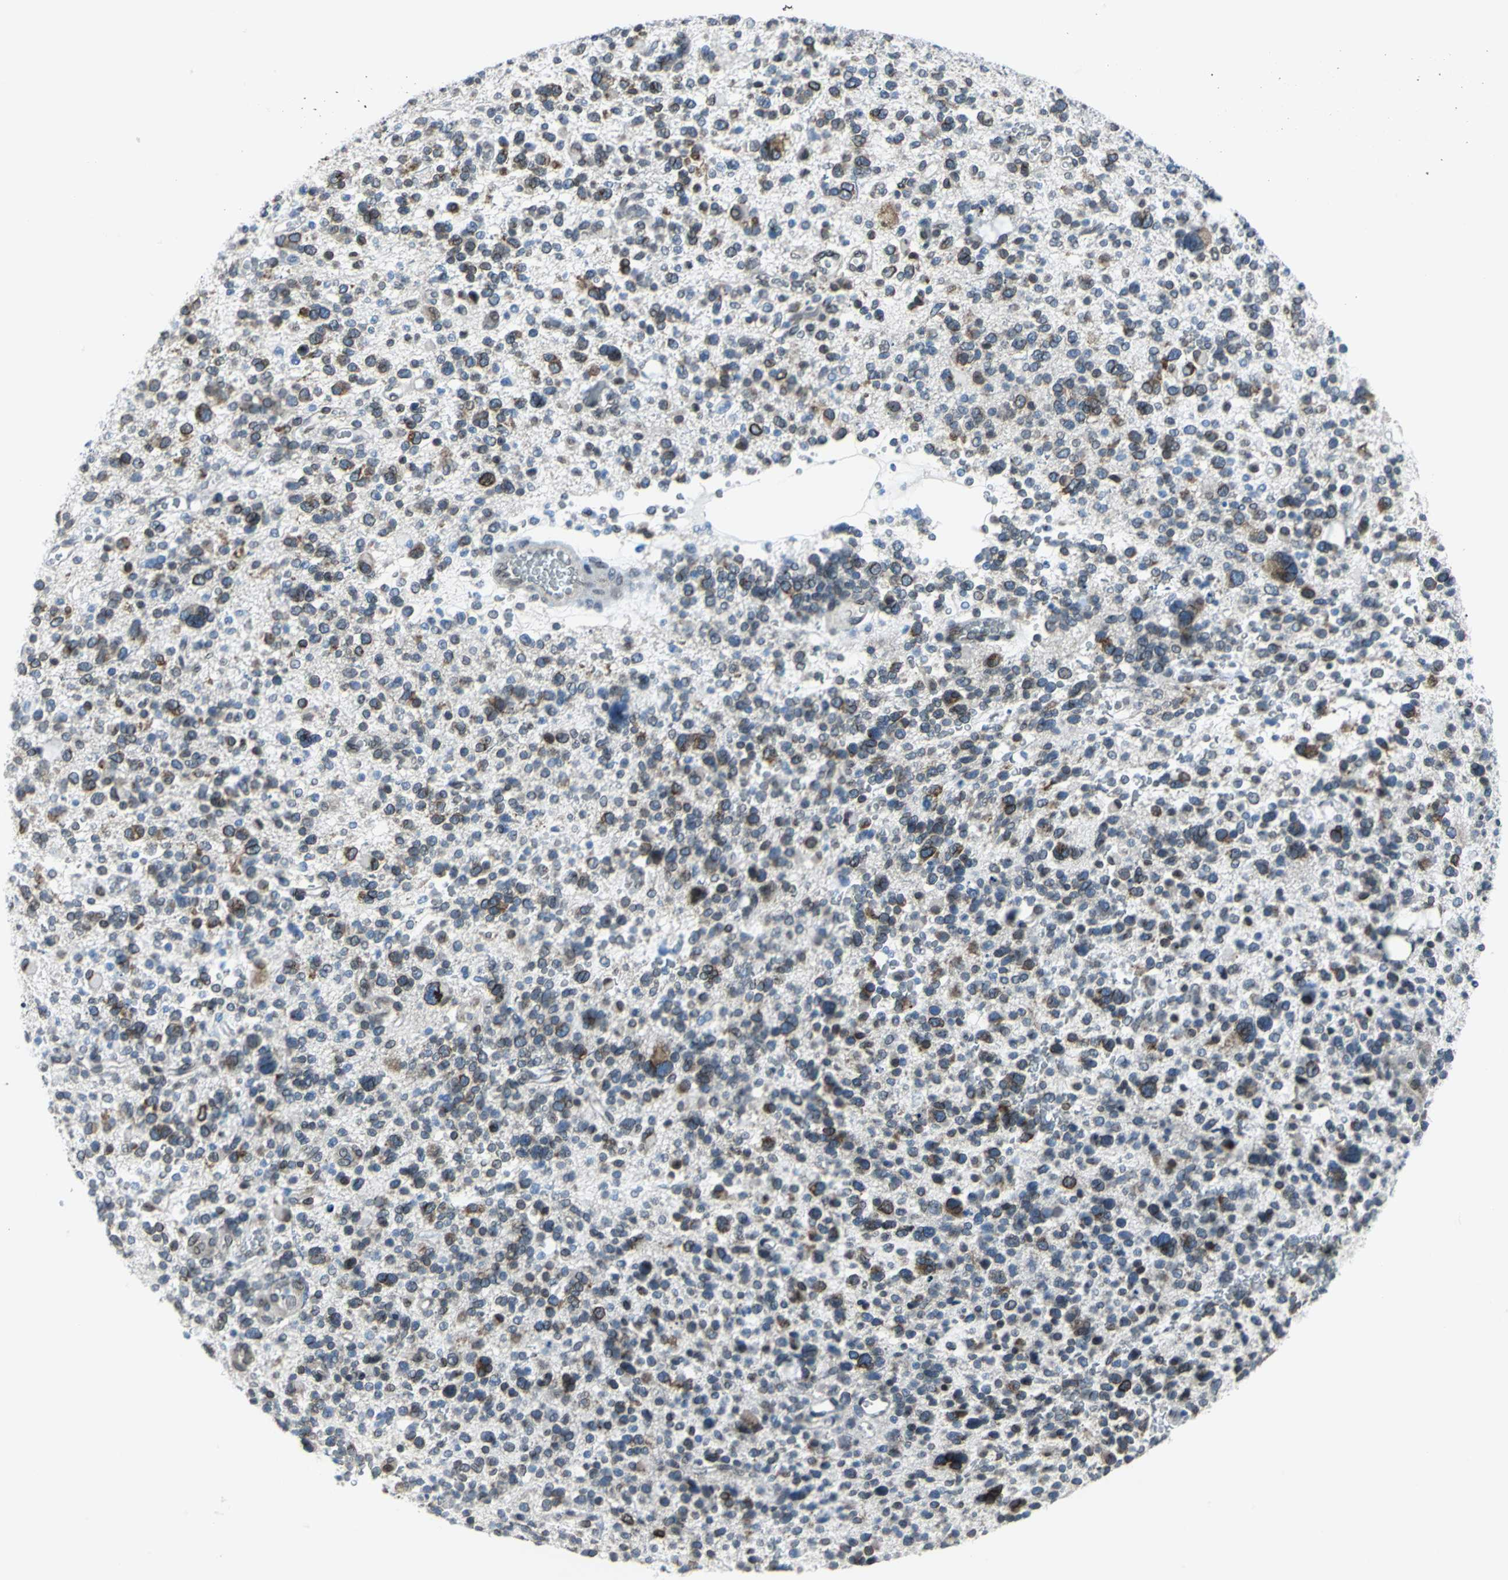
{"staining": {"intensity": "moderate", "quantity": ">75%", "location": "cytoplasmic/membranous"}, "tissue": "glioma", "cell_type": "Tumor cells", "image_type": "cancer", "snomed": [{"axis": "morphology", "description": "Glioma, malignant, High grade"}, {"axis": "topography", "description": "Brain"}], "caption": "Tumor cells demonstrate medium levels of moderate cytoplasmic/membranous positivity in about >75% of cells in human malignant high-grade glioma.", "gene": "SNUPN", "patient": {"sex": "male", "age": 48}}